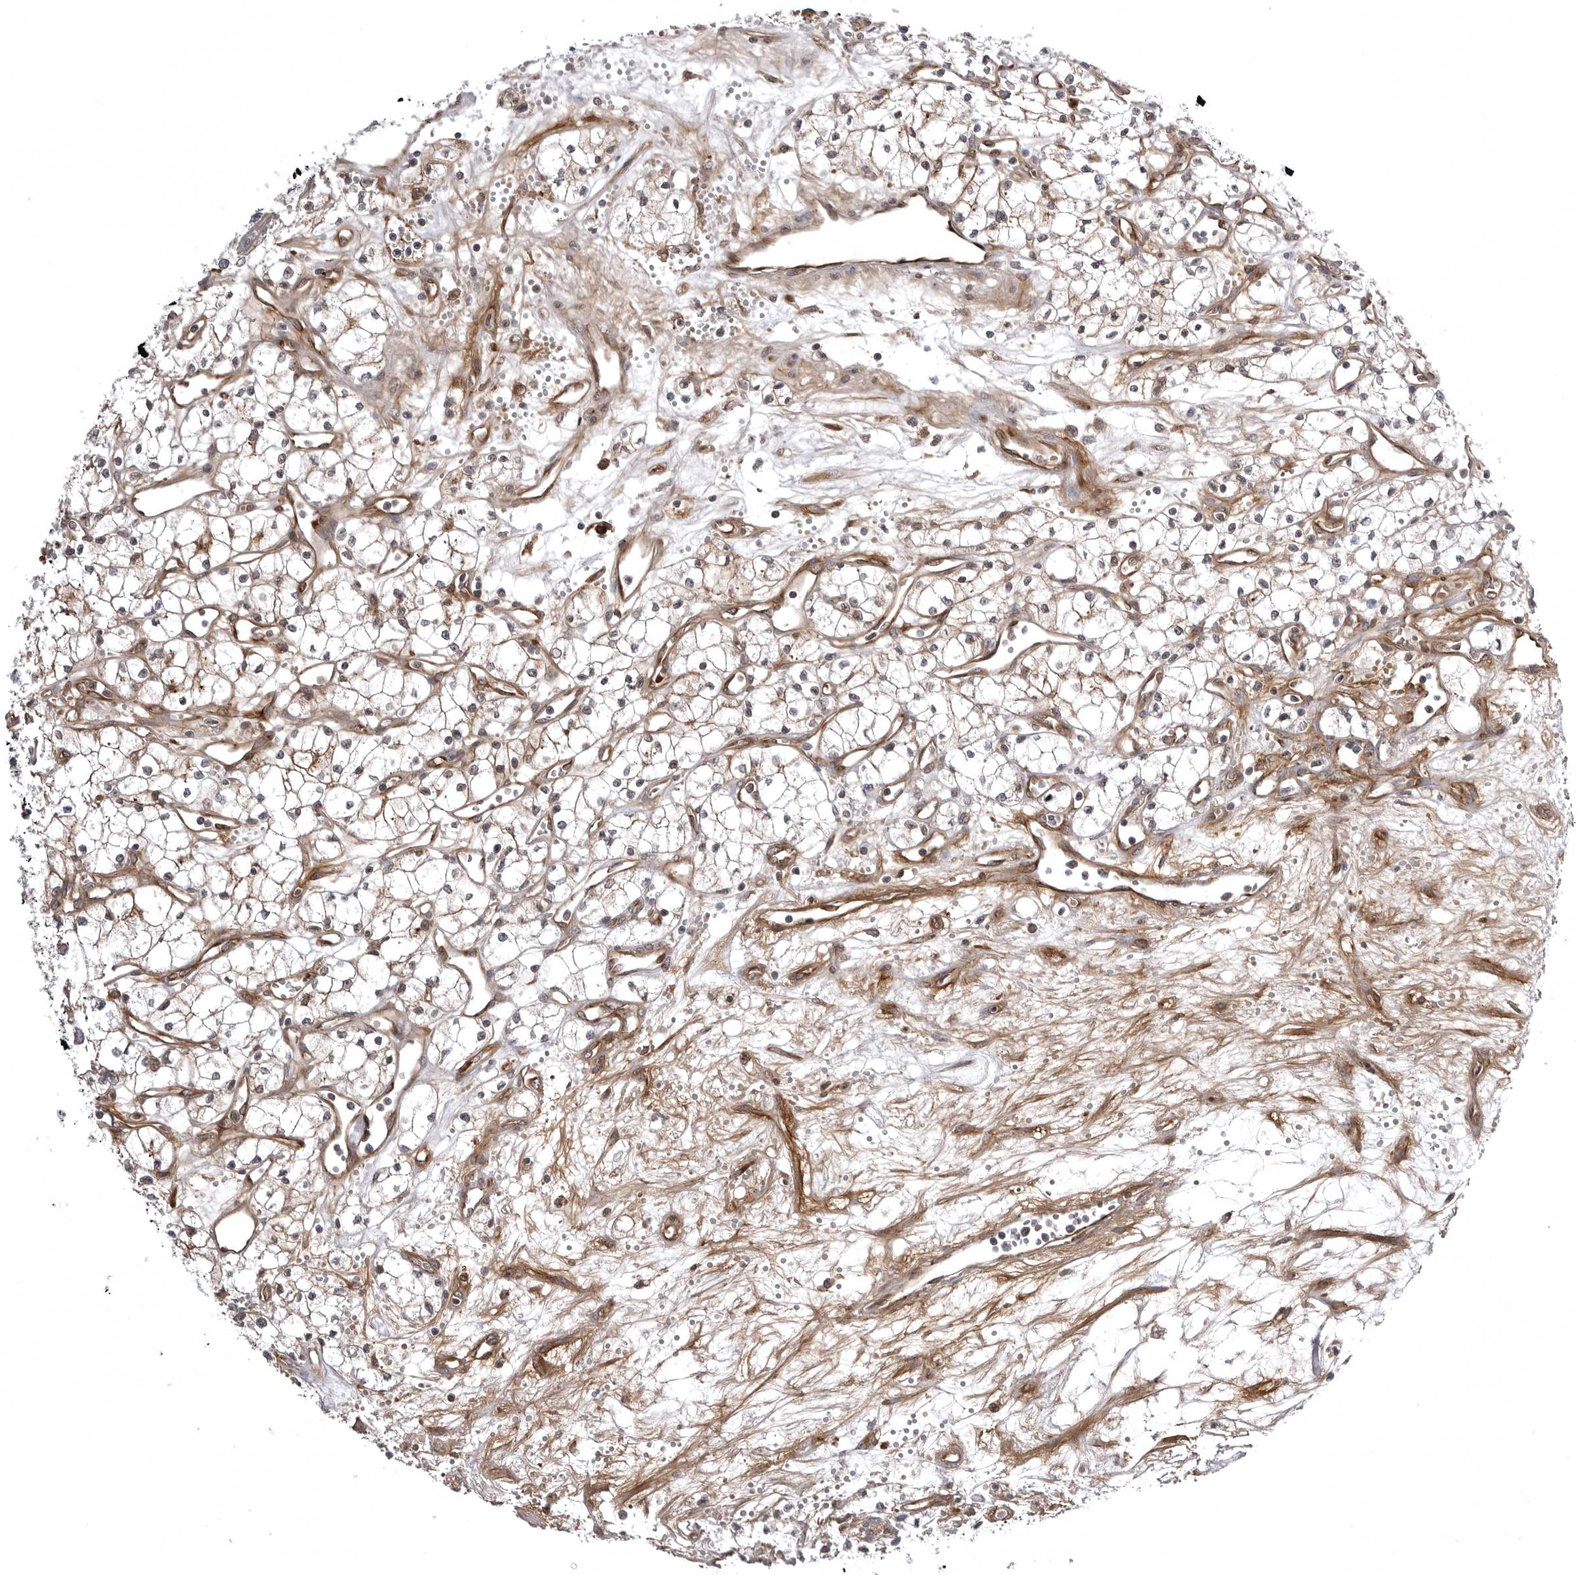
{"staining": {"intensity": "weak", "quantity": "25%-75%", "location": "cytoplasmic/membranous"}, "tissue": "renal cancer", "cell_type": "Tumor cells", "image_type": "cancer", "snomed": [{"axis": "morphology", "description": "Adenocarcinoma, NOS"}, {"axis": "topography", "description": "Kidney"}], "caption": "Renal cancer (adenocarcinoma) stained with a brown dye reveals weak cytoplasmic/membranous positive expression in about 25%-75% of tumor cells.", "gene": "ARL5A", "patient": {"sex": "male", "age": 59}}